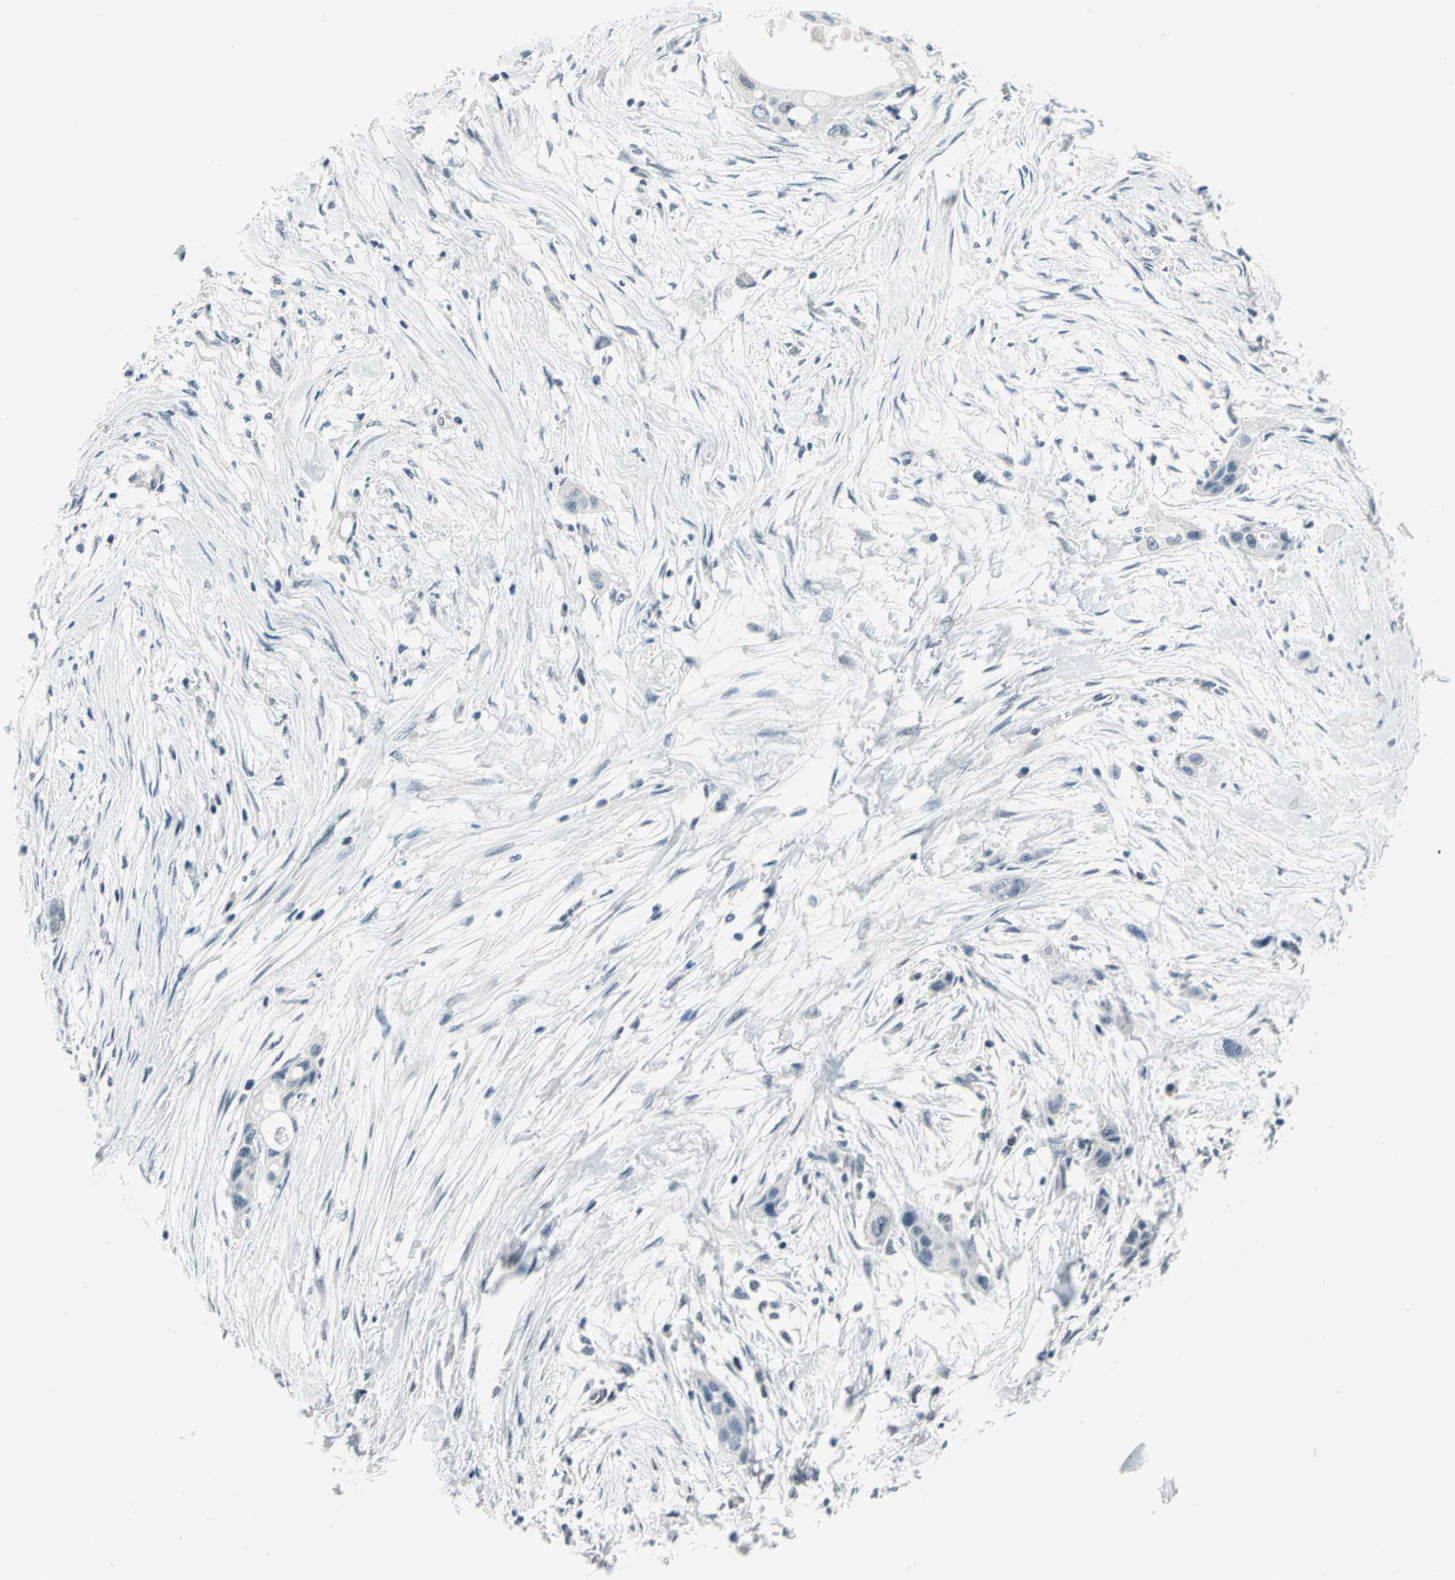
{"staining": {"intensity": "negative", "quantity": "none", "location": "none"}, "tissue": "pancreatic cancer", "cell_type": "Tumor cells", "image_type": "cancer", "snomed": [{"axis": "morphology", "description": "Adenocarcinoma, NOS"}, {"axis": "topography", "description": "Pancreas"}], "caption": "Immunohistochemistry of human pancreatic cancer (adenocarcinoma) reveals no staining in tumor cells.", "gene": "PIN1", "patient": {"sex": "female", "age": 60}}